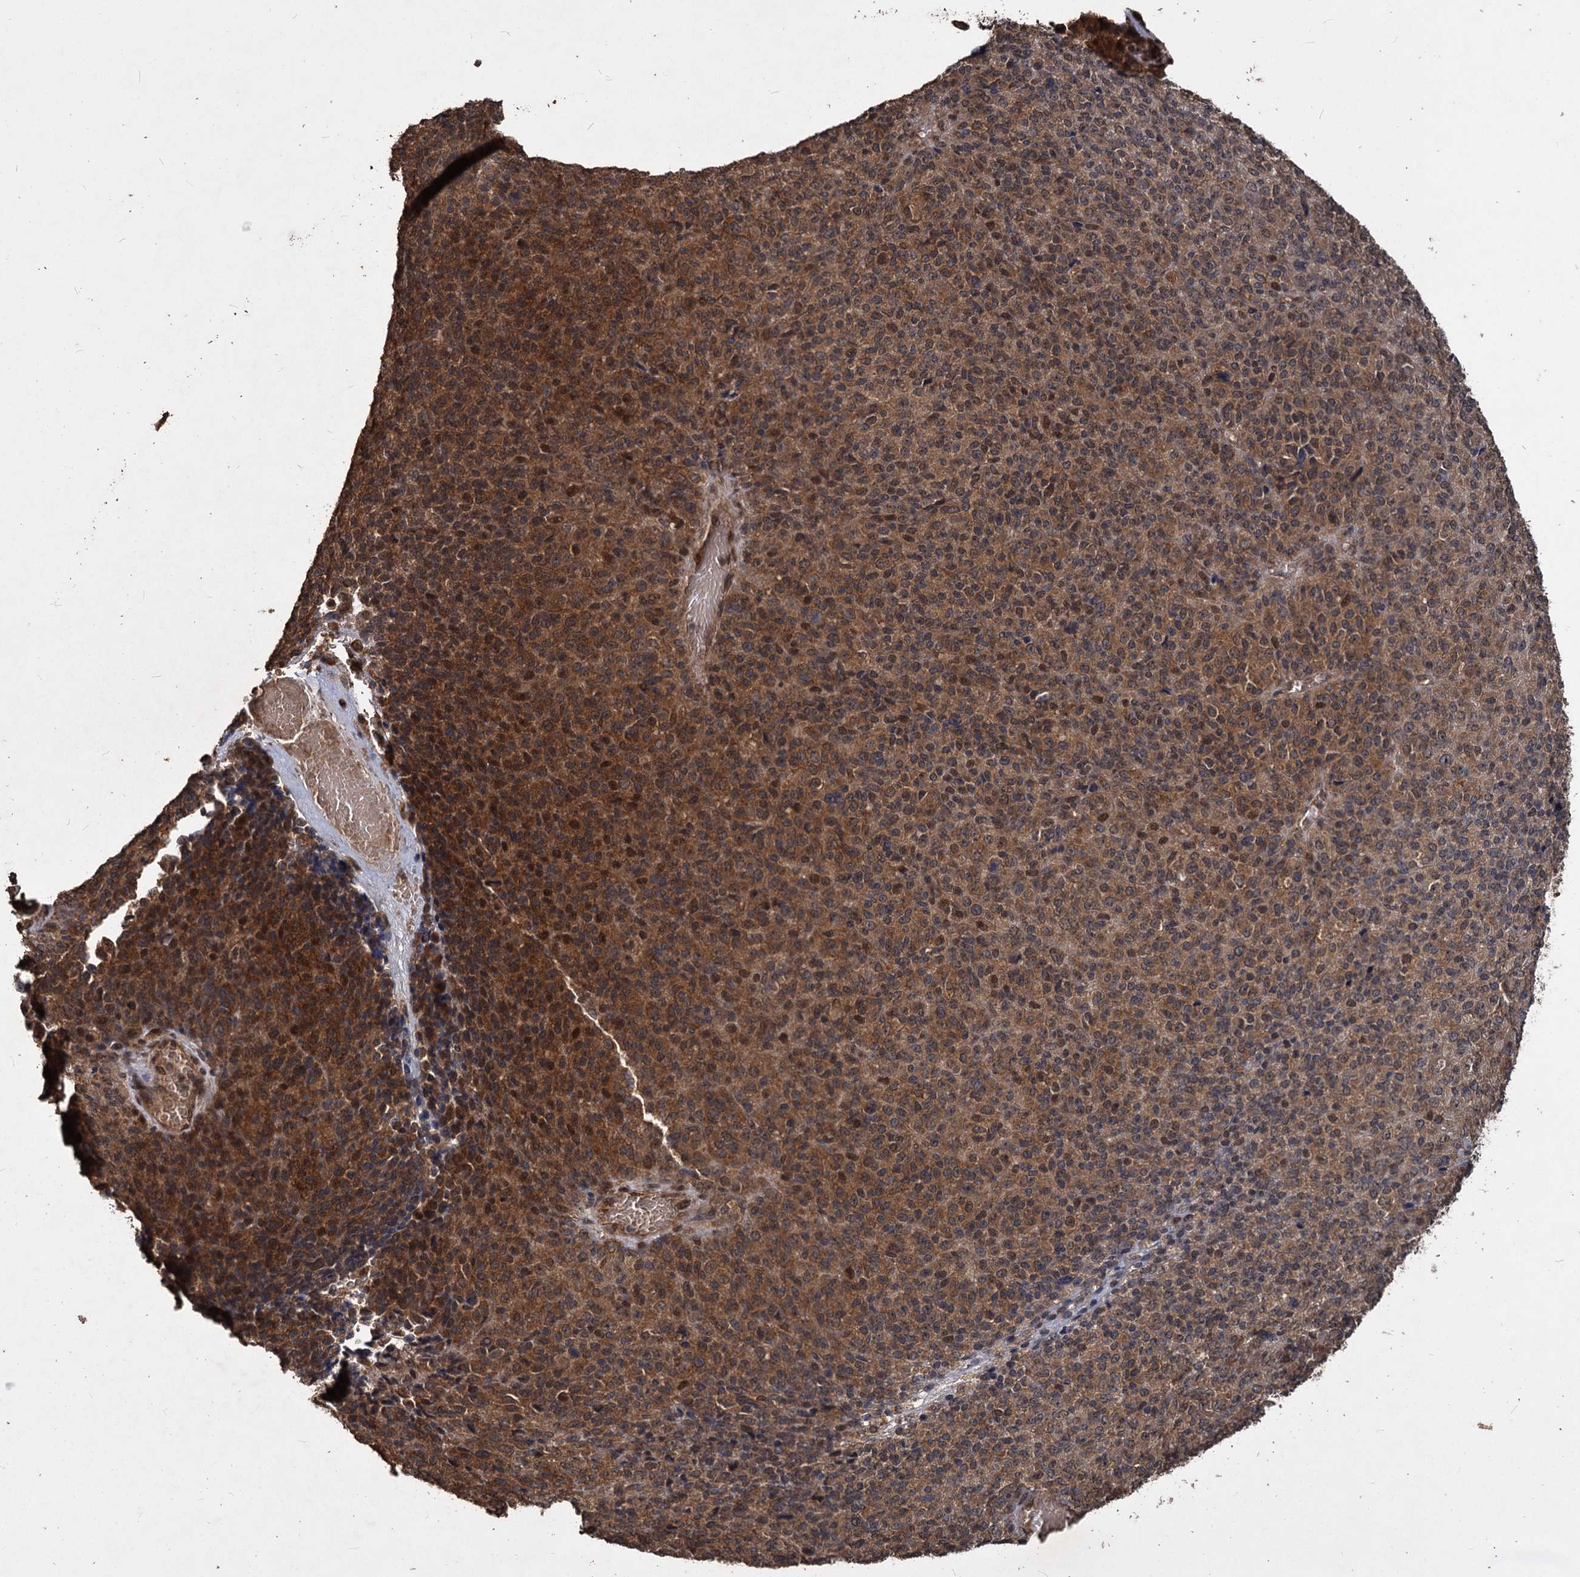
{"staining": {"intensity": "moderate", "quantity": ">75%", "location": "cytoplasmic/membranous"}, "tissue": "melanoma", "cell_type": "Tumor cells", "image_type": "cancer", "snomed": [{"axis": "morphology", "description": "Malignant melanoma, Metastatic site"}, {"axis": "topography", "description": "Brain"}], "caption": "Melanoma tissue displays moderate cytoplasmic/membranous expression in about >75% of tumor cells", "gene": "VPS51", "patient": {"sex": "female", "age": 56}}